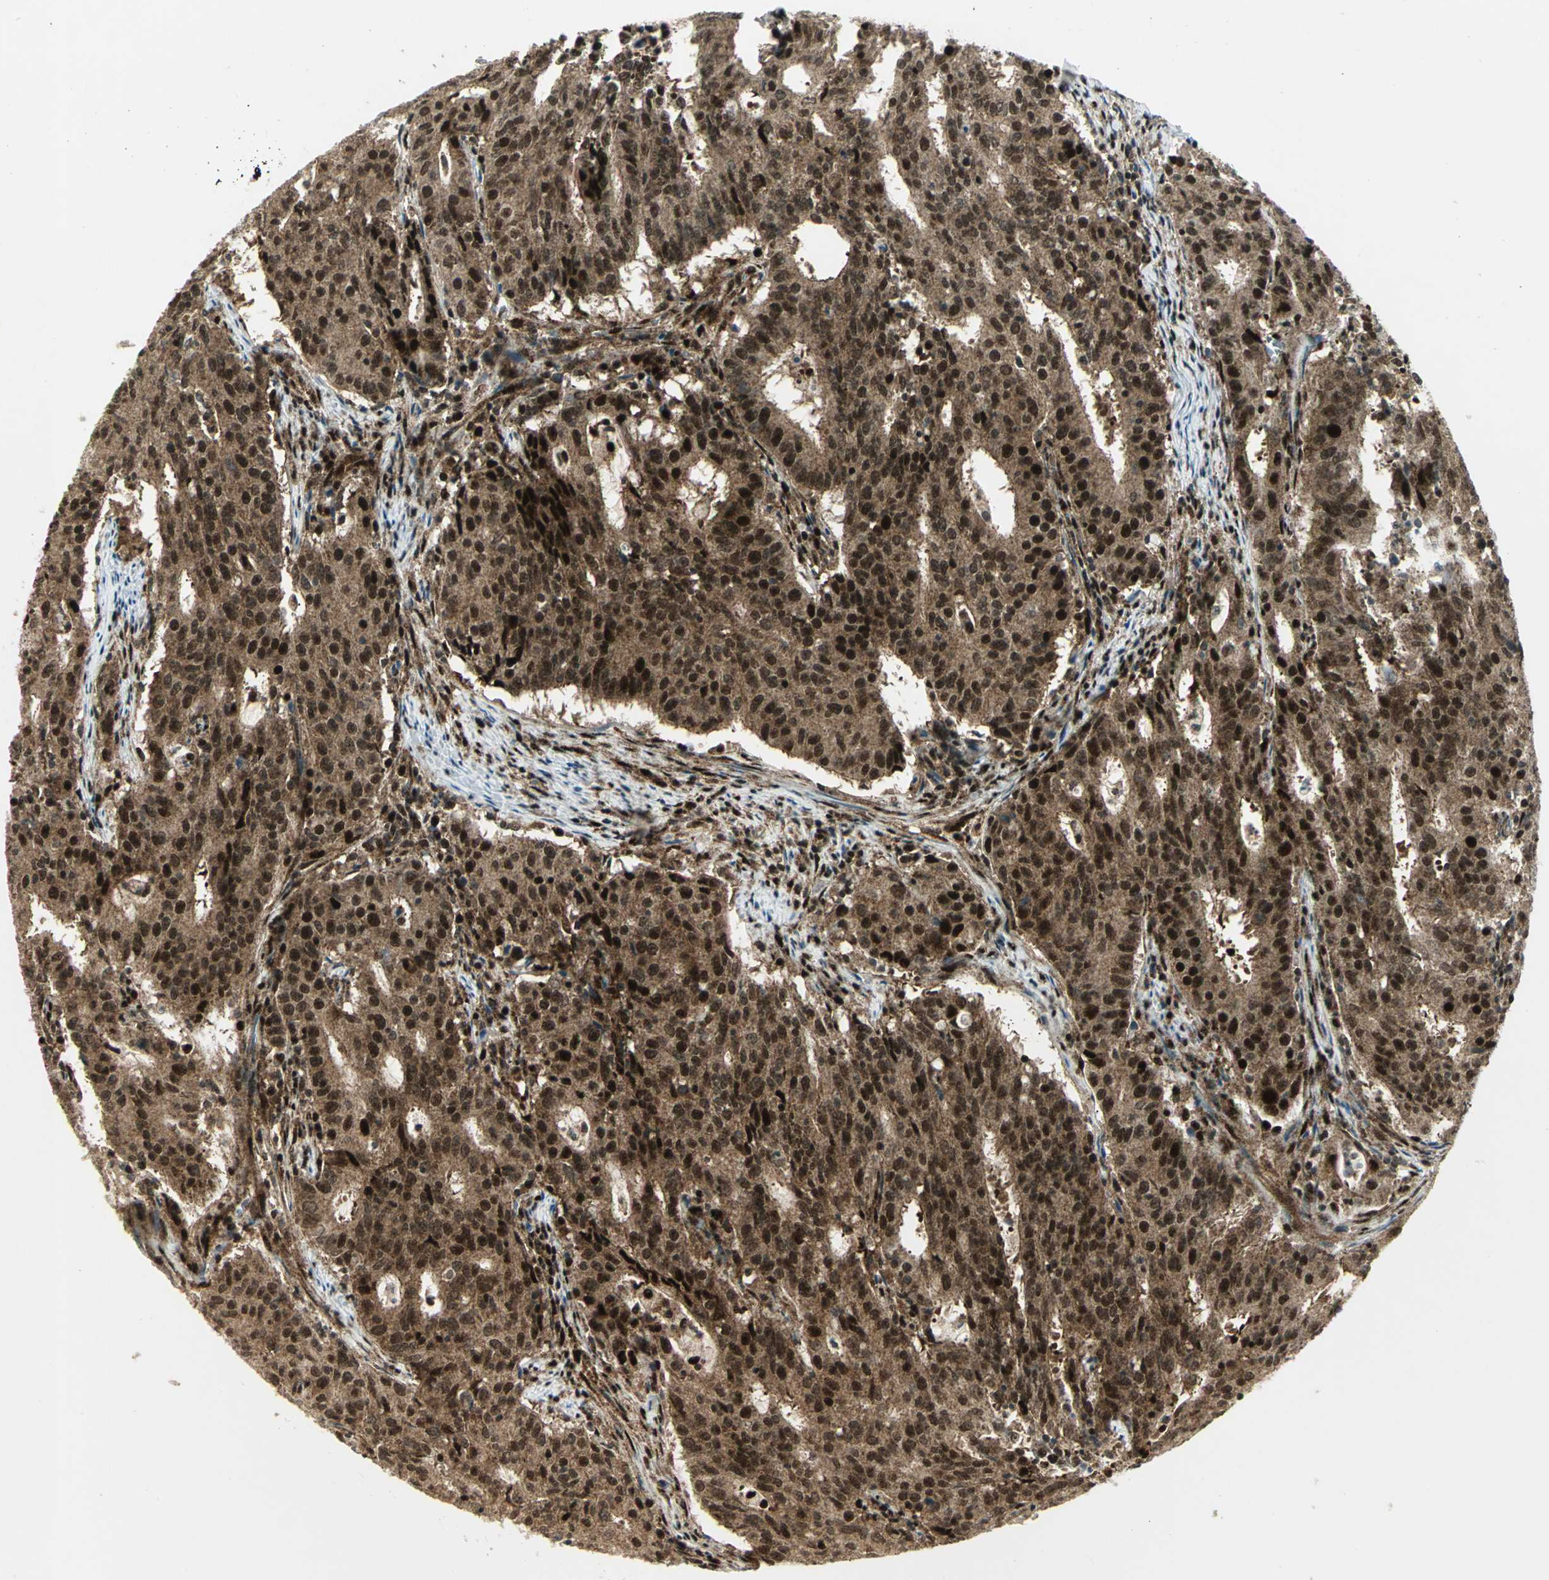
{"staining": {"intensity": "strong", "quantity": ">75%", "location": "cytoplasmic/membranous,nuclear"}, "tissue": "cervical cancer", "cell_type": "Tumor cells", "image_type": "cancer", "snomed": [{"axis": "morphology", "description": "Adenocarcinoma, NOS"}, {"axis": "topography", "description": "Cervix"}], "caption": "DAB (3,3'-diaminobenzidine) immunohistochemical staining of cervical cancer demonstrates strong cytoplasmic/membranous and nuclear protein expression in about >75% of tumor cells.", "gene": "COPS5", "patient": {"sex": "female", "age": 44}}